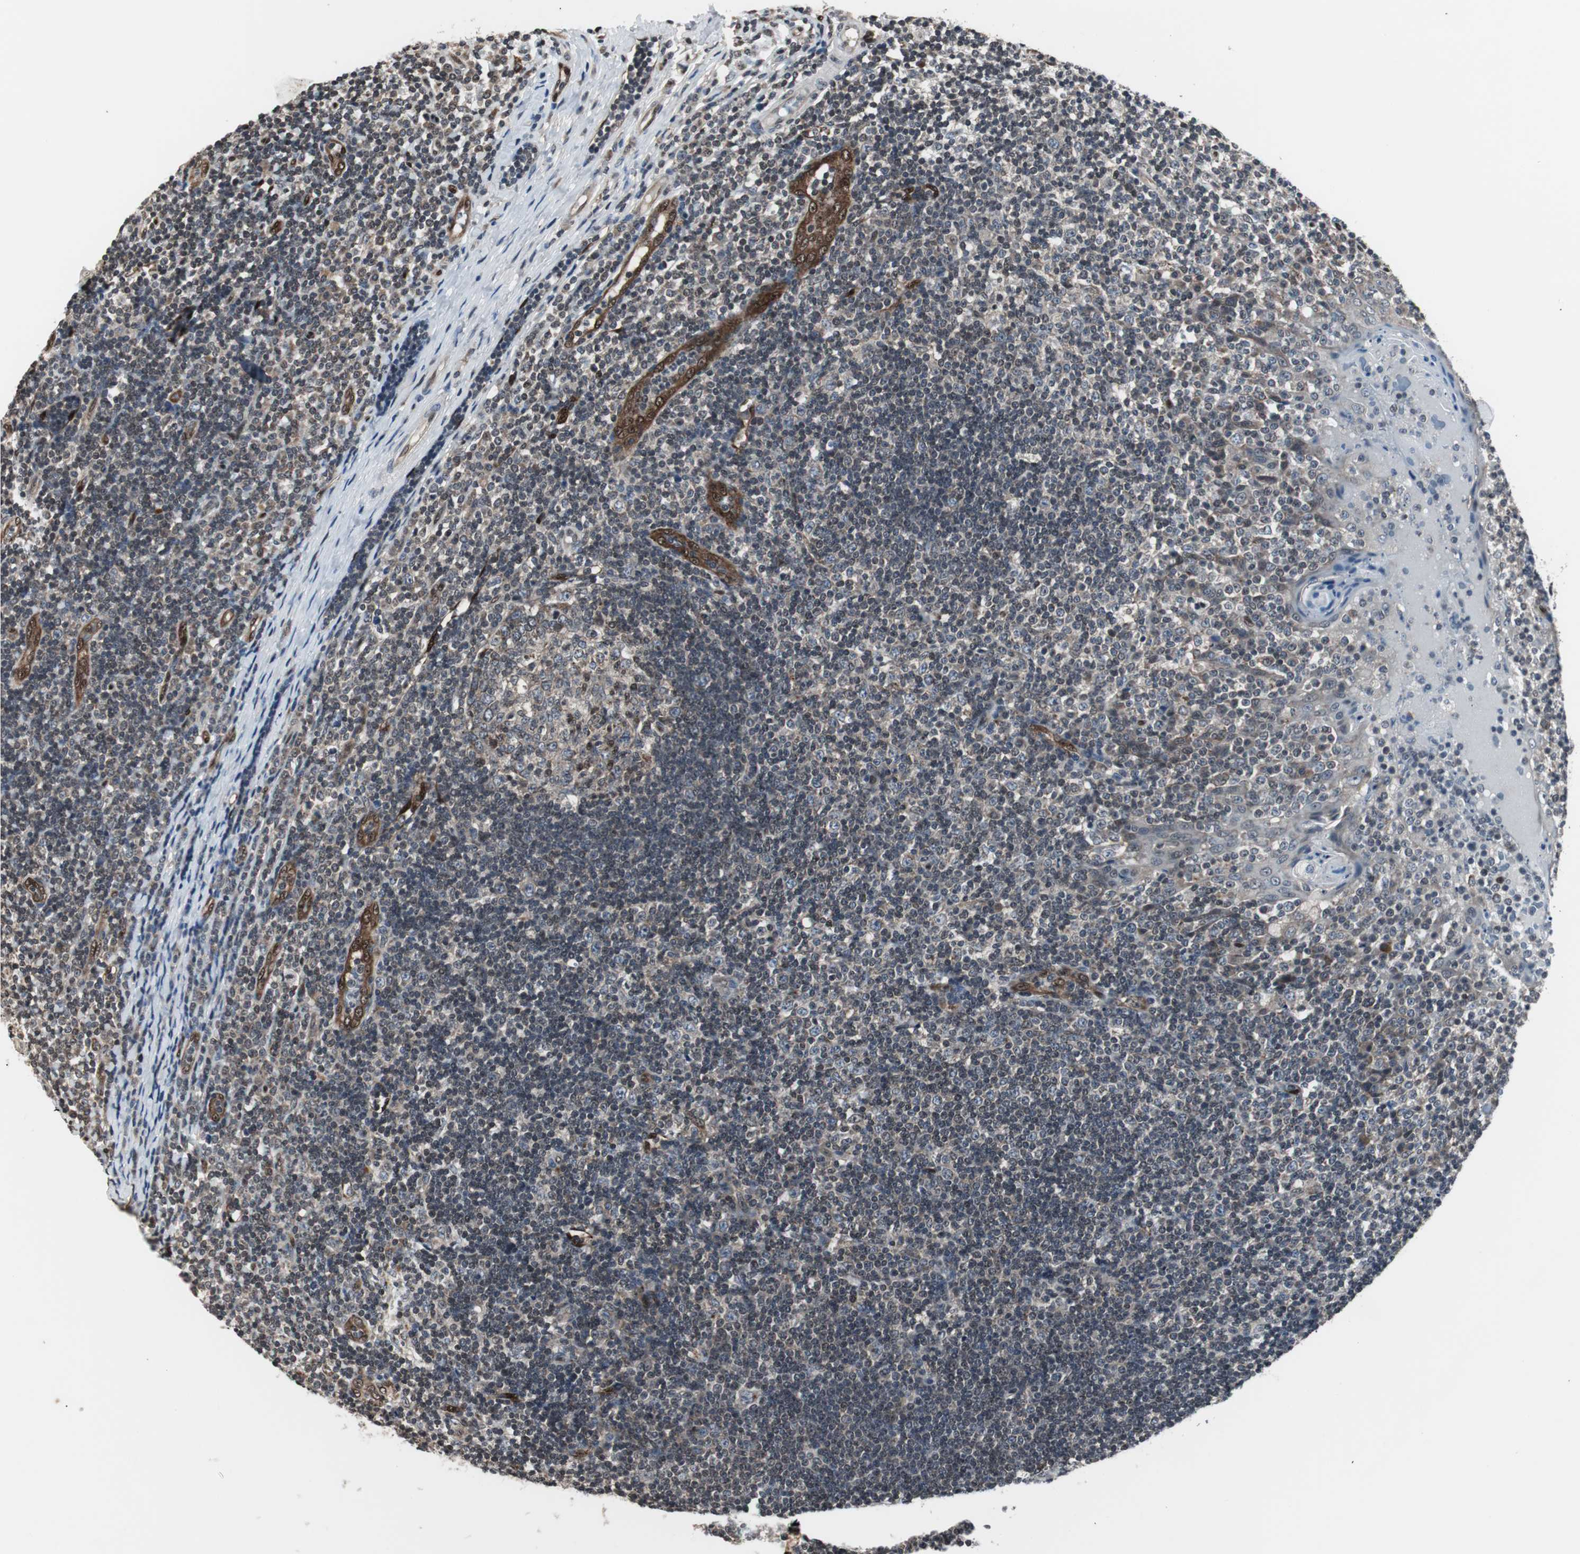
{"staining": {"intensity": "moderate", "quantity": "25%-75%", "location": "cytoplasmic/membranous,nuclear"}, "tissue": "tonsil", "cell_type": "Germinal center cells", "image_type": "normal", "snomed": [{"axis": "morphology", "description": "Normal tissue, NOS"}, {"axis": "topography", "description": "Tonsil"}], "caption": "Immunohistochemical staining of benign human tonsil demonstrates 25%-75% levels of moderate cytoplasmic/membranous,nuclear protein staining in approximately 25%-75% of germinal center cells. (brown staining indicates protein expression, while blue staining denotes nuclei).", "gene": "SMAD1", "patient": {"sex": "female", "age": 40}}